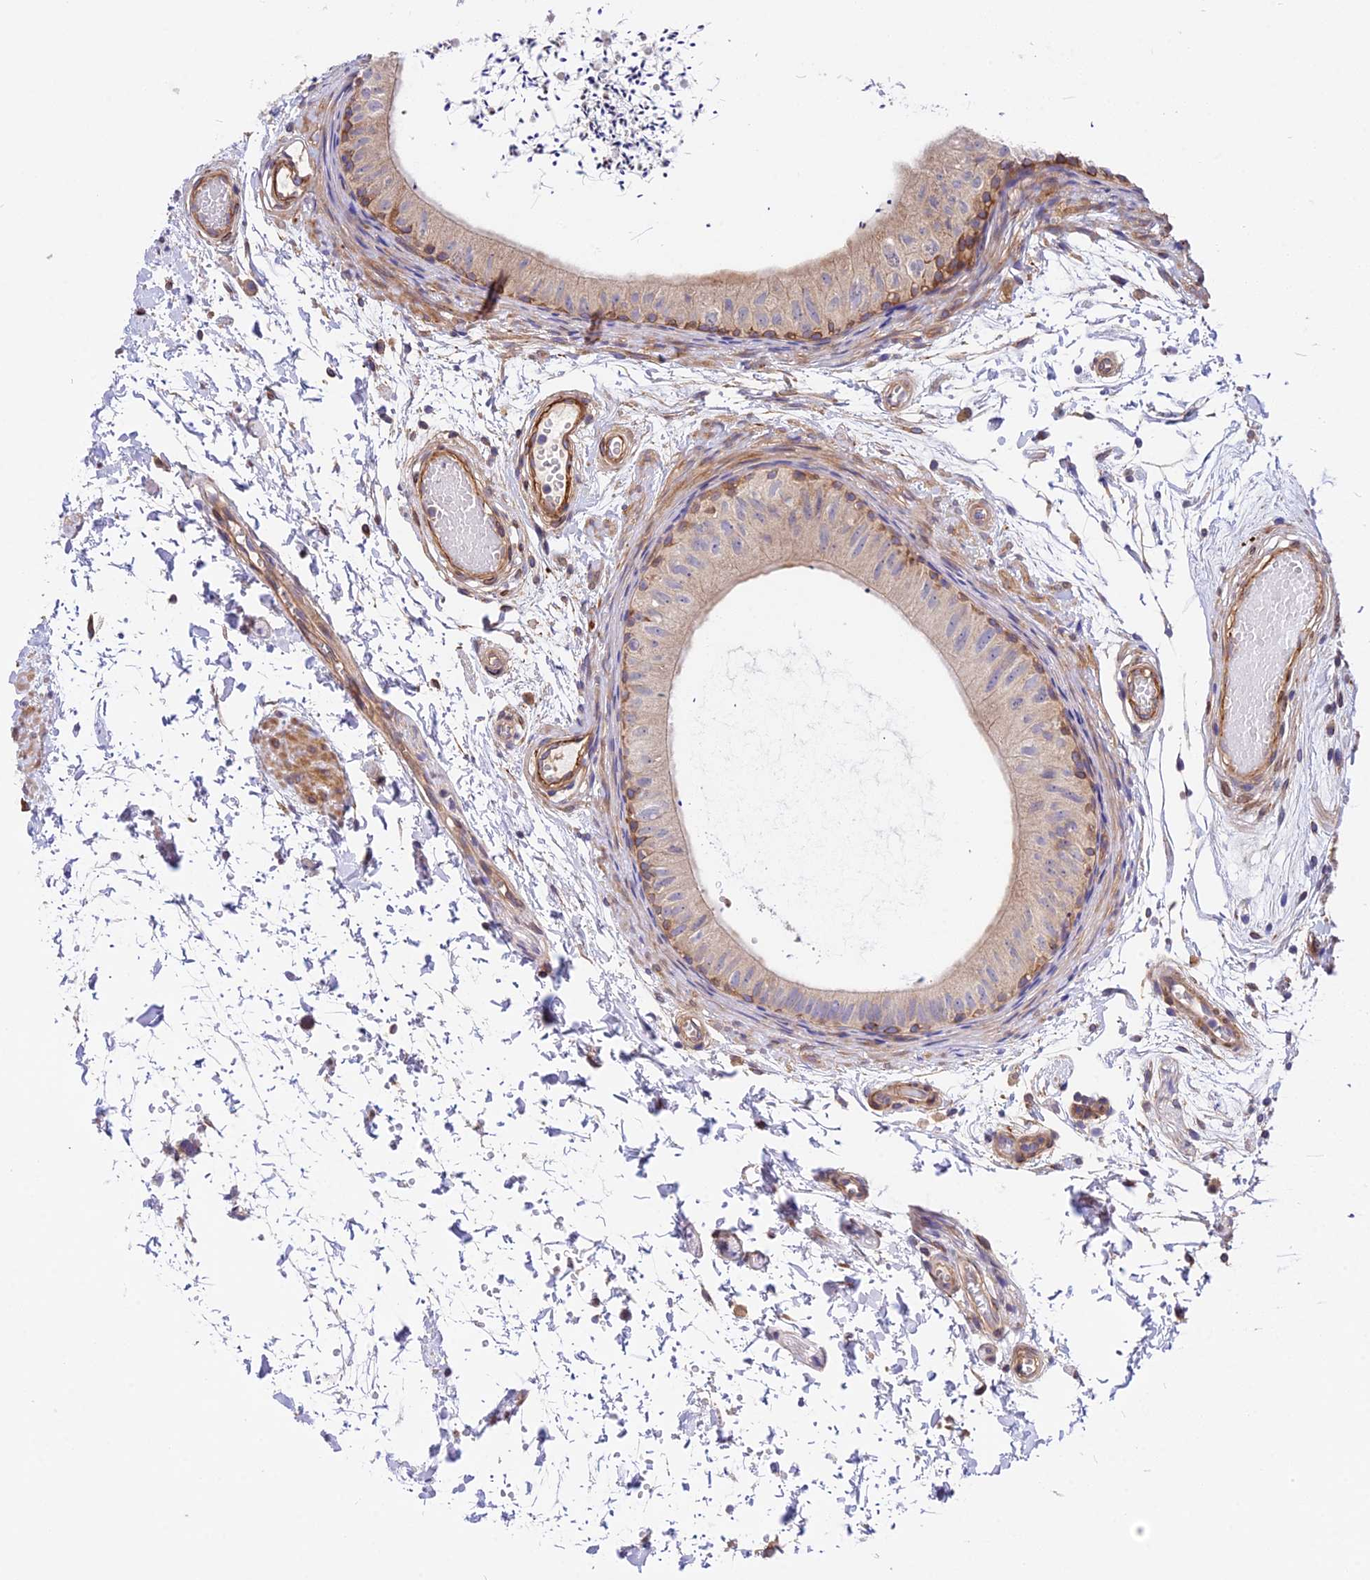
{"staining": {"intensity": "weak", "quantity": "<25%", "location": "cytoplasmic/membranous"}, "tissue": "epididymis", "cell_type": "Glandular cells", "image_type": "normal", "snomed": [{"axis": "morphology", "description": "Normal tissue, NOS"}, {"axis": "topography", "description": "Epididymis"}], "caption": "Immunohistochemical staining of unremarkable epididymis reveals no significant positivity in glandular cells.", "gene": "TRIM43B", "patient": {"sex": "male", "age": 50}}